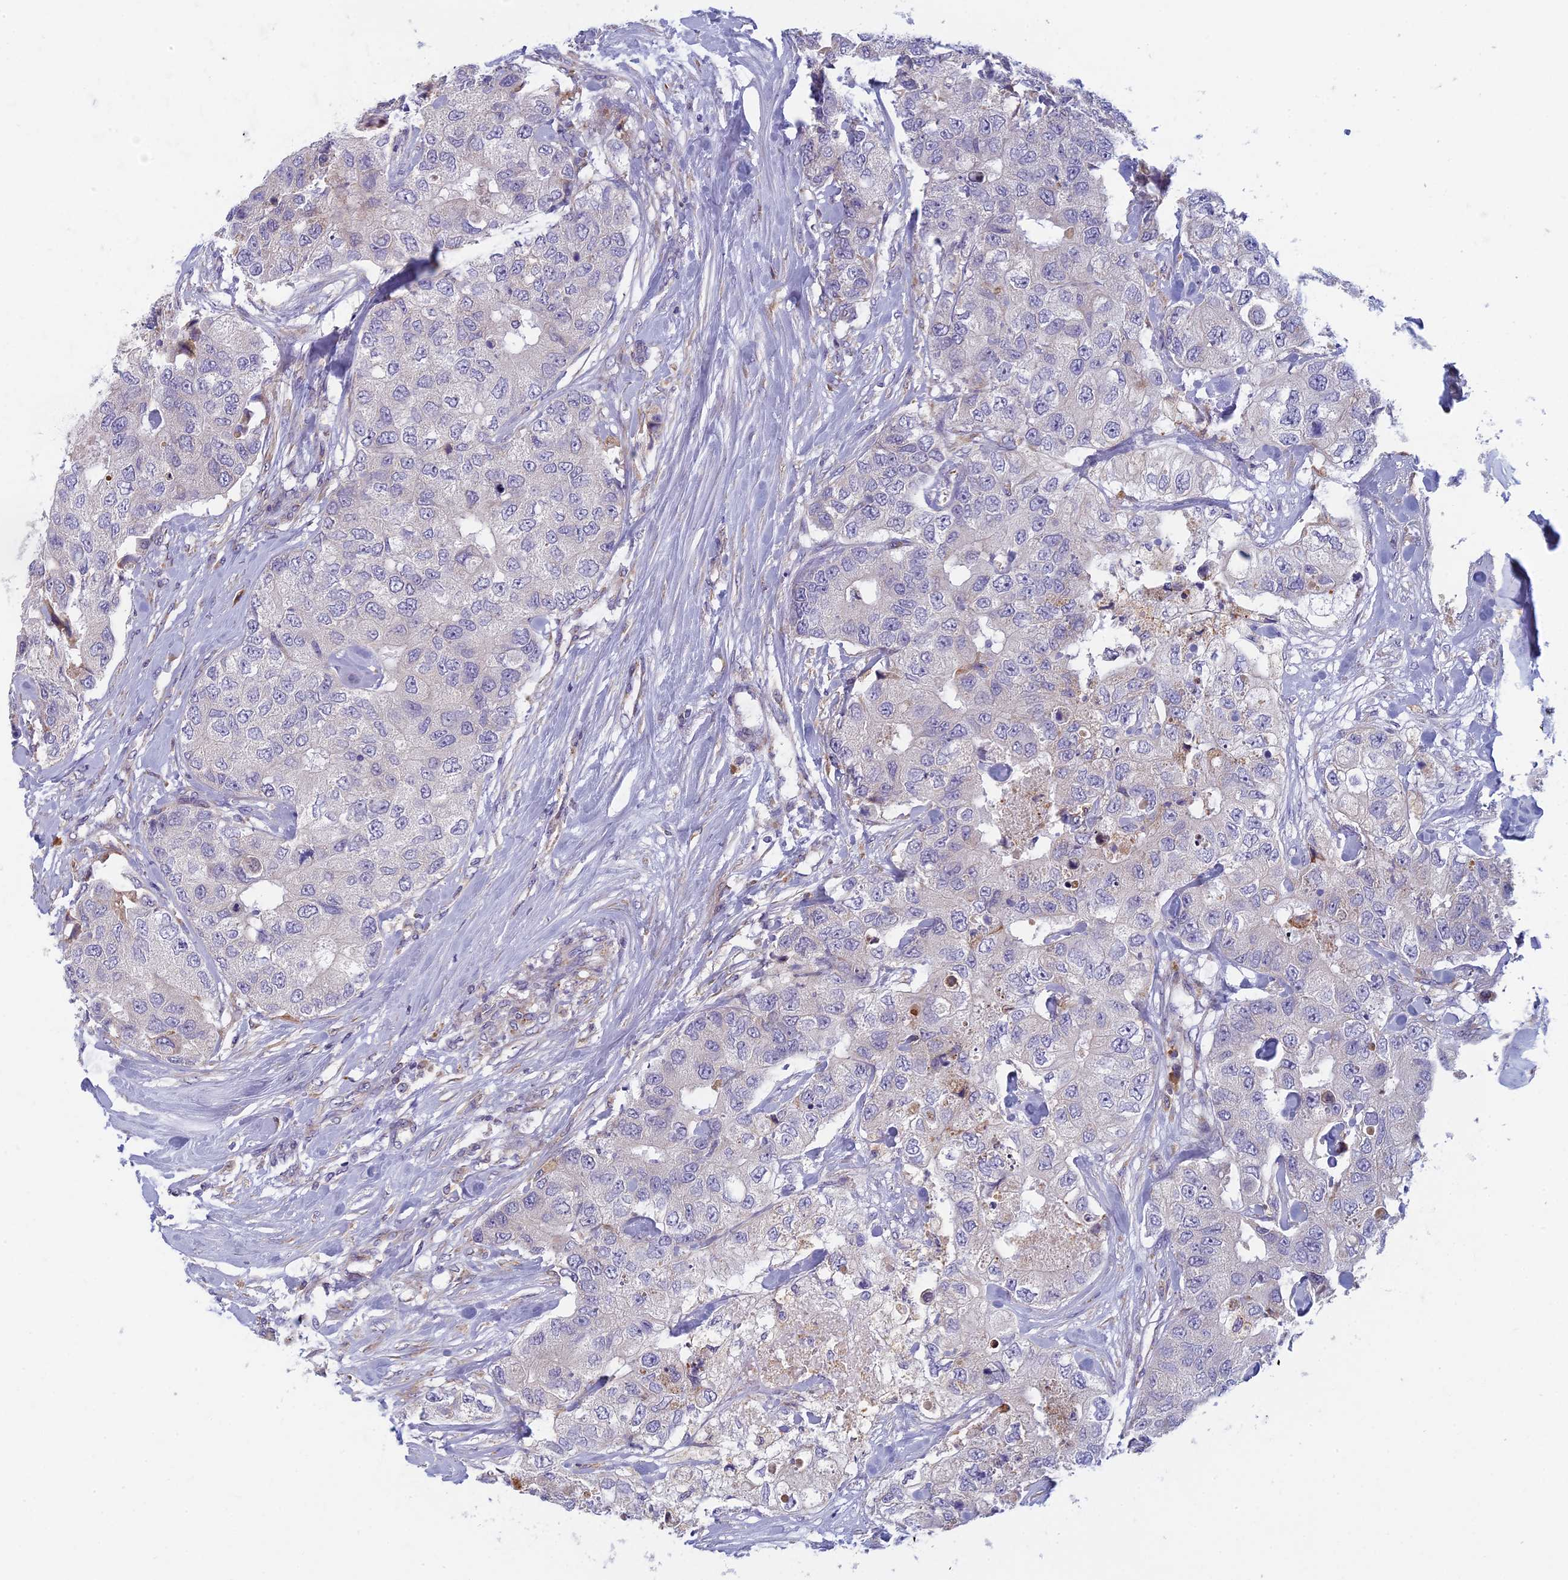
{"staining": {"intensity": "negative", "quantity": "none", "location": "none"}, "tissue": "breast cancer", "cell_type": "Tumor cells", "image_type": "cancer", "snomed": [{"axis": "morphology", "description": "Duct carcinoma"}, {"axis": "topography", "description": "Breast"}], "caption": "Immunohistochemical staining of breast cancer exhibits no significant staining in tumor cells. (Brightfield microscopy of DAB immunohistochemistry at high magnification).", "gene": "DDX51", "patient": {"sex": "female", "age": 62}}